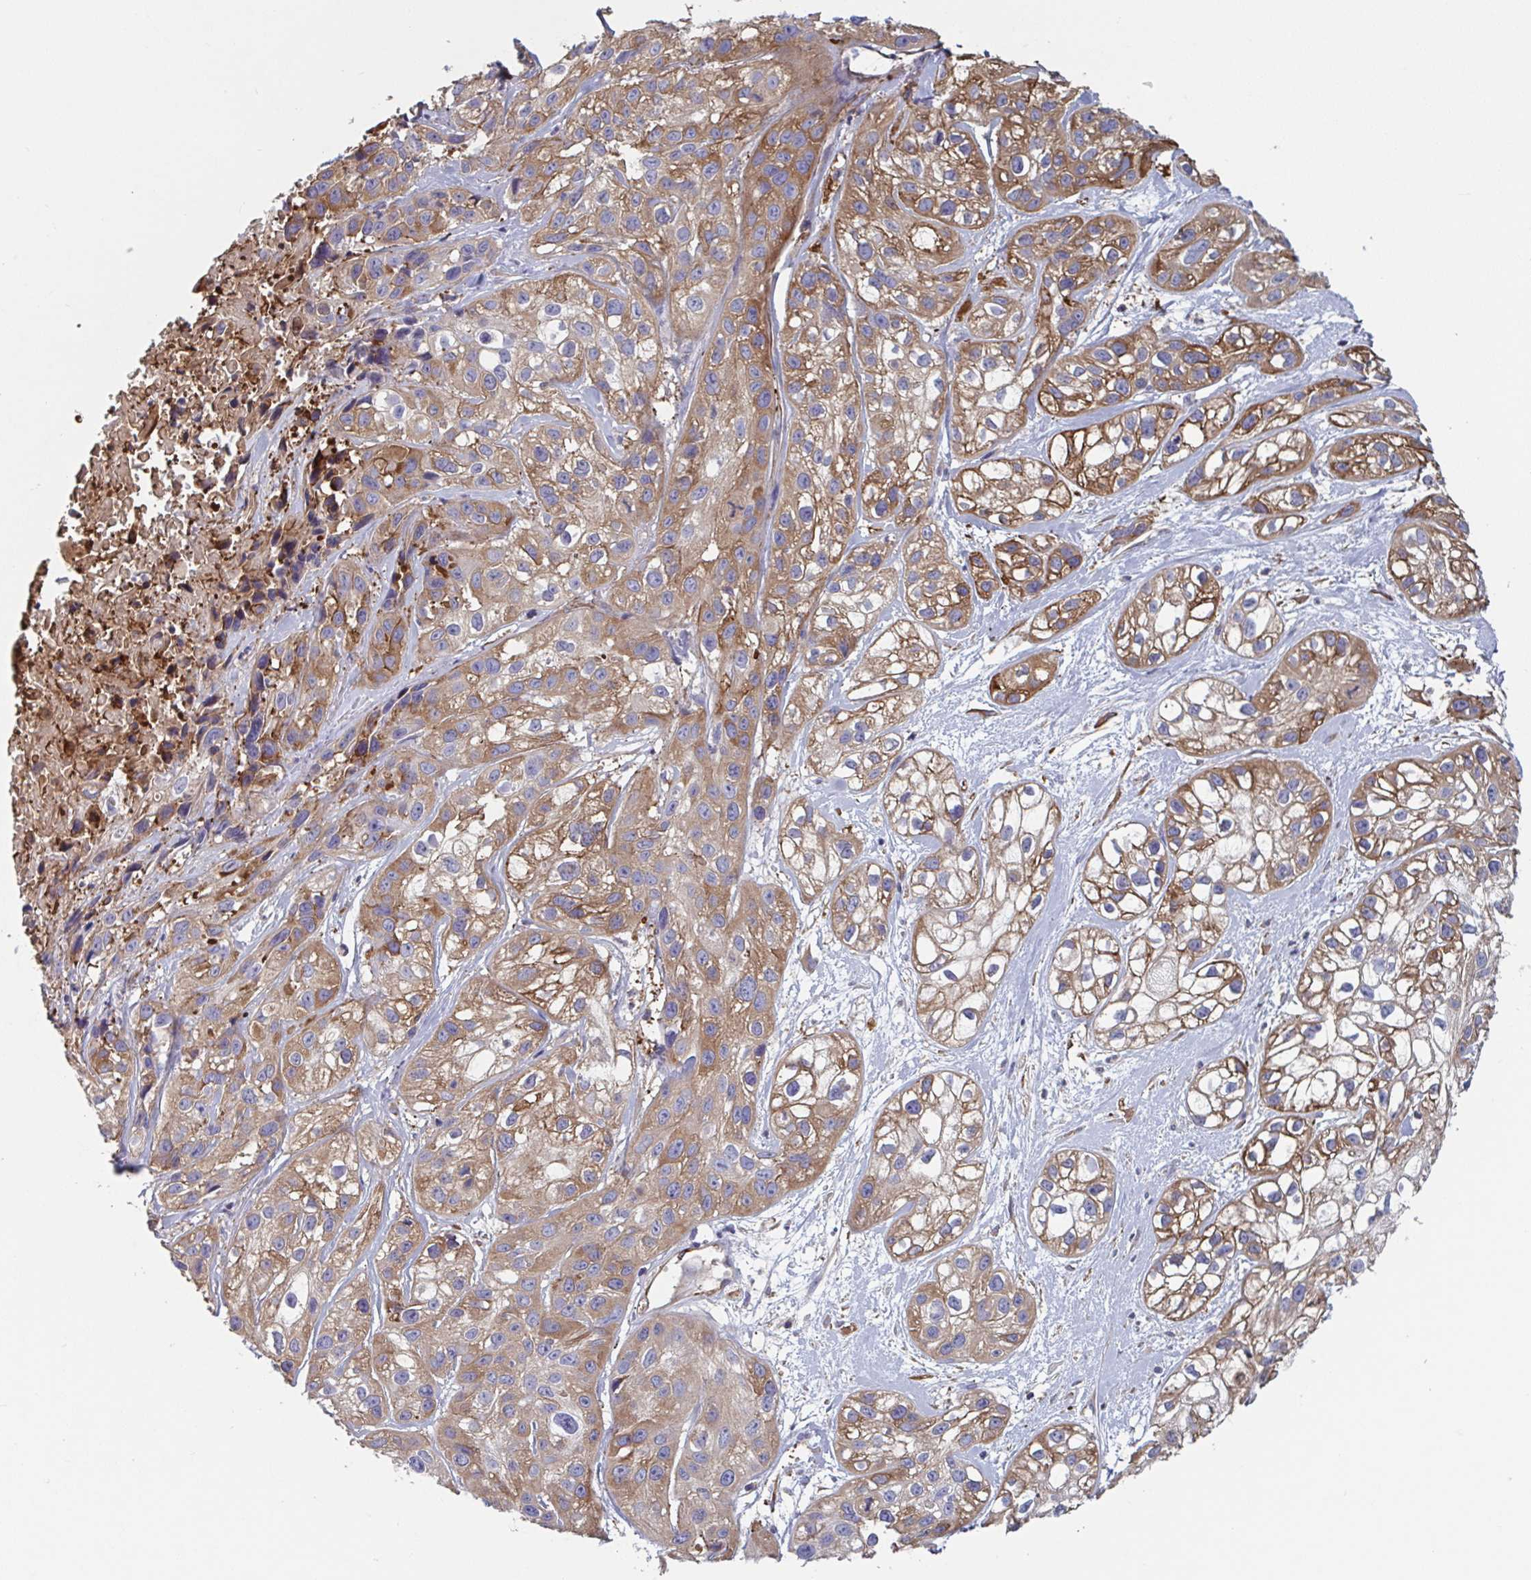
{"staining": {"intensity": "moderate", "quantity": ">75%", "location": "cytoplasmic/membranous"}, "tissue": "skin cancer", "cell_type": "Tumor cells", "image_type": "cancer", "snomed": [{"axis": "morphology", "description": "Squamous cell carcinoma, NOS"}, {"axis": "topography", "description": "Skin"}], "caption": "Immunohistochemical staining of human skin cancer (squamous cell carcinoma) demonstrates medium levels of moderate cytoplasmic/membranous positivity in about >75% of tumor cells.", "gene": "SHISA7", "patient": {"sex": "male", "age": 82}}